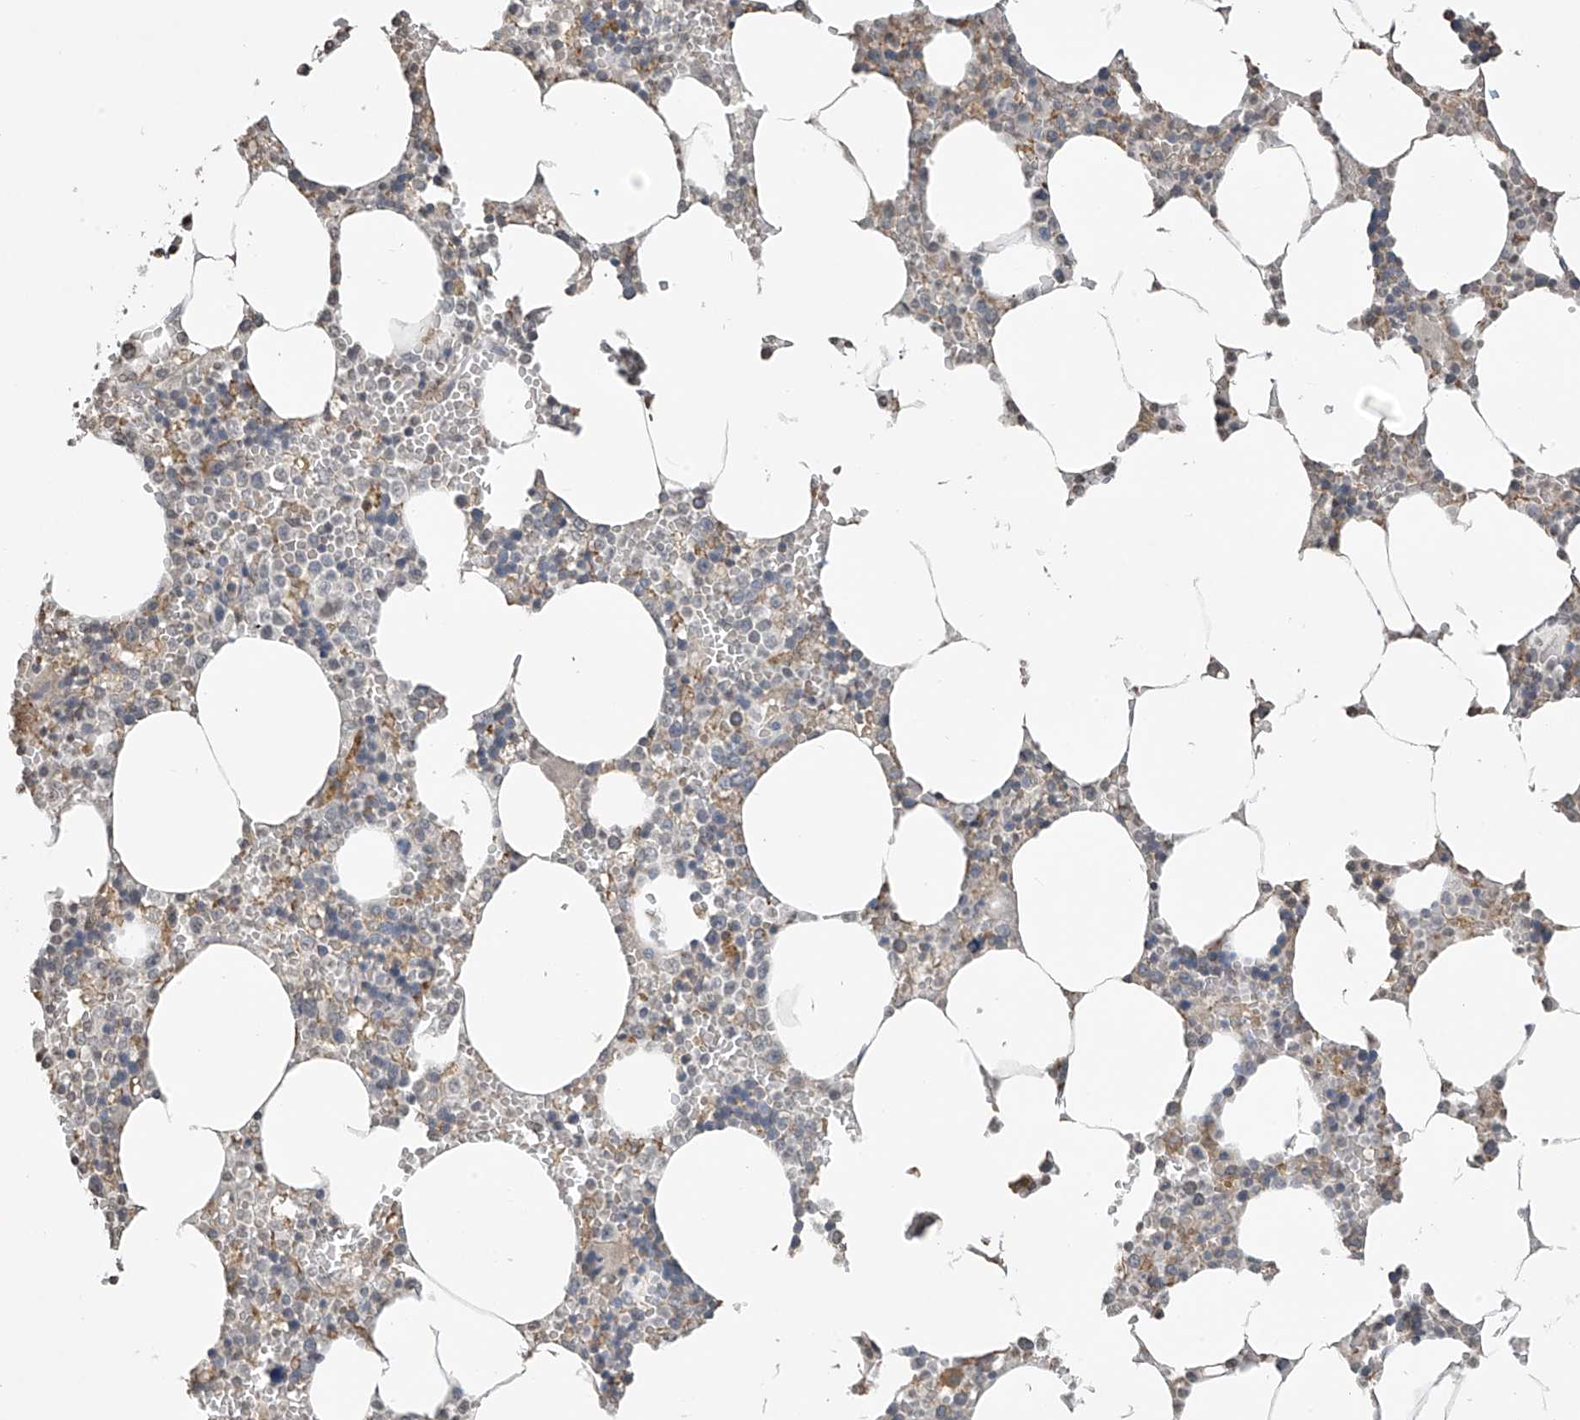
{"staining": {"intensity": "weak", "quantity": "<25%", "location": "nuclear"}, "tissue": "bone marrow", "cell_type": "Hematopoietic cells", "image_type": "normal", "snomed": [{"axis": "morphology", "description": "Normal tissue, NOS"}, {"axis": "topography", "description": "Bone marrow"}], "caption": "This is an IHC histopathology image of normal human bone marrow. There is no positivity in hematopoietic cells.", "gene": "HOXA11", "patient": {"sex": "male", "age": 70}}